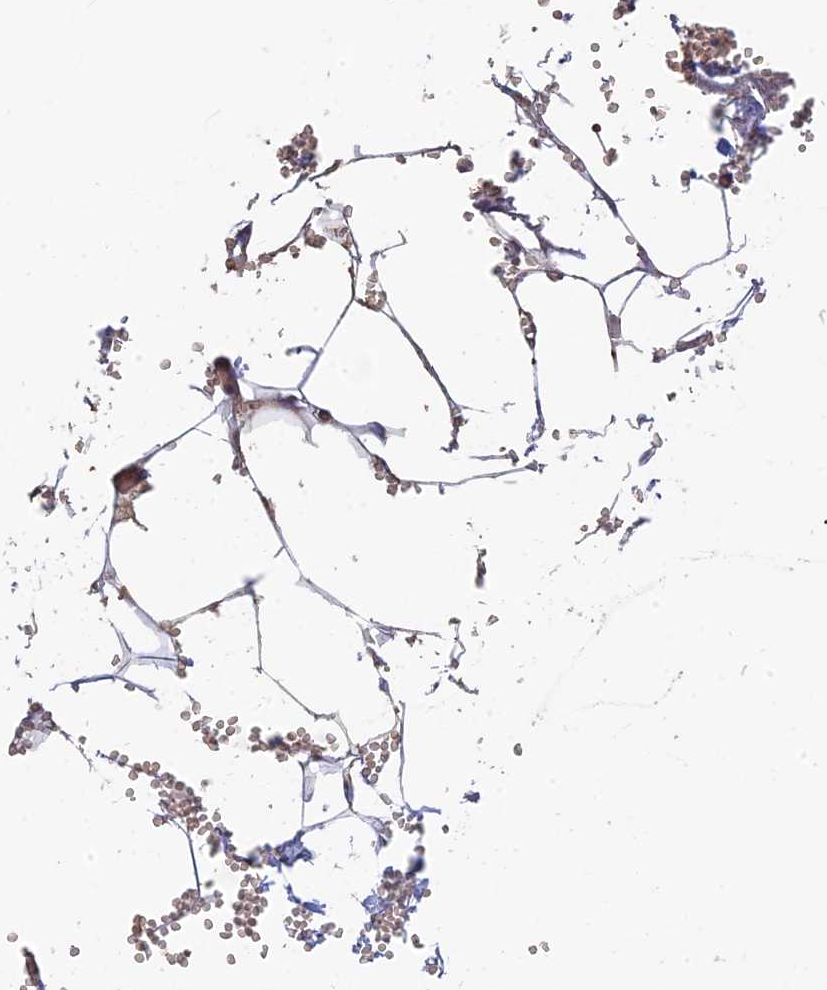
{"staining": {"intensity": "negative", "quantity": "none", "location": "none"}, "tissue": "adipose tissue", "cell_type": "Adipocytes", "image_type": "normal", "snomed": [{"axis": "morphology", "description": "Normal tissue, NOS"}, {"axis": "topography", "description": "Gallbladder"}, {"axis": "topography", "description": "Peripheral nerve tissue"}], "caption": "Adipose tissue was stained to show a protein in brown. There is no significant expression in adipocytes. (DAB immunohistochemistry (IHC) with hematoxylin counter stain).", "gene": "ARRDC1", "patient": {"sex": "male", "age": 38}}